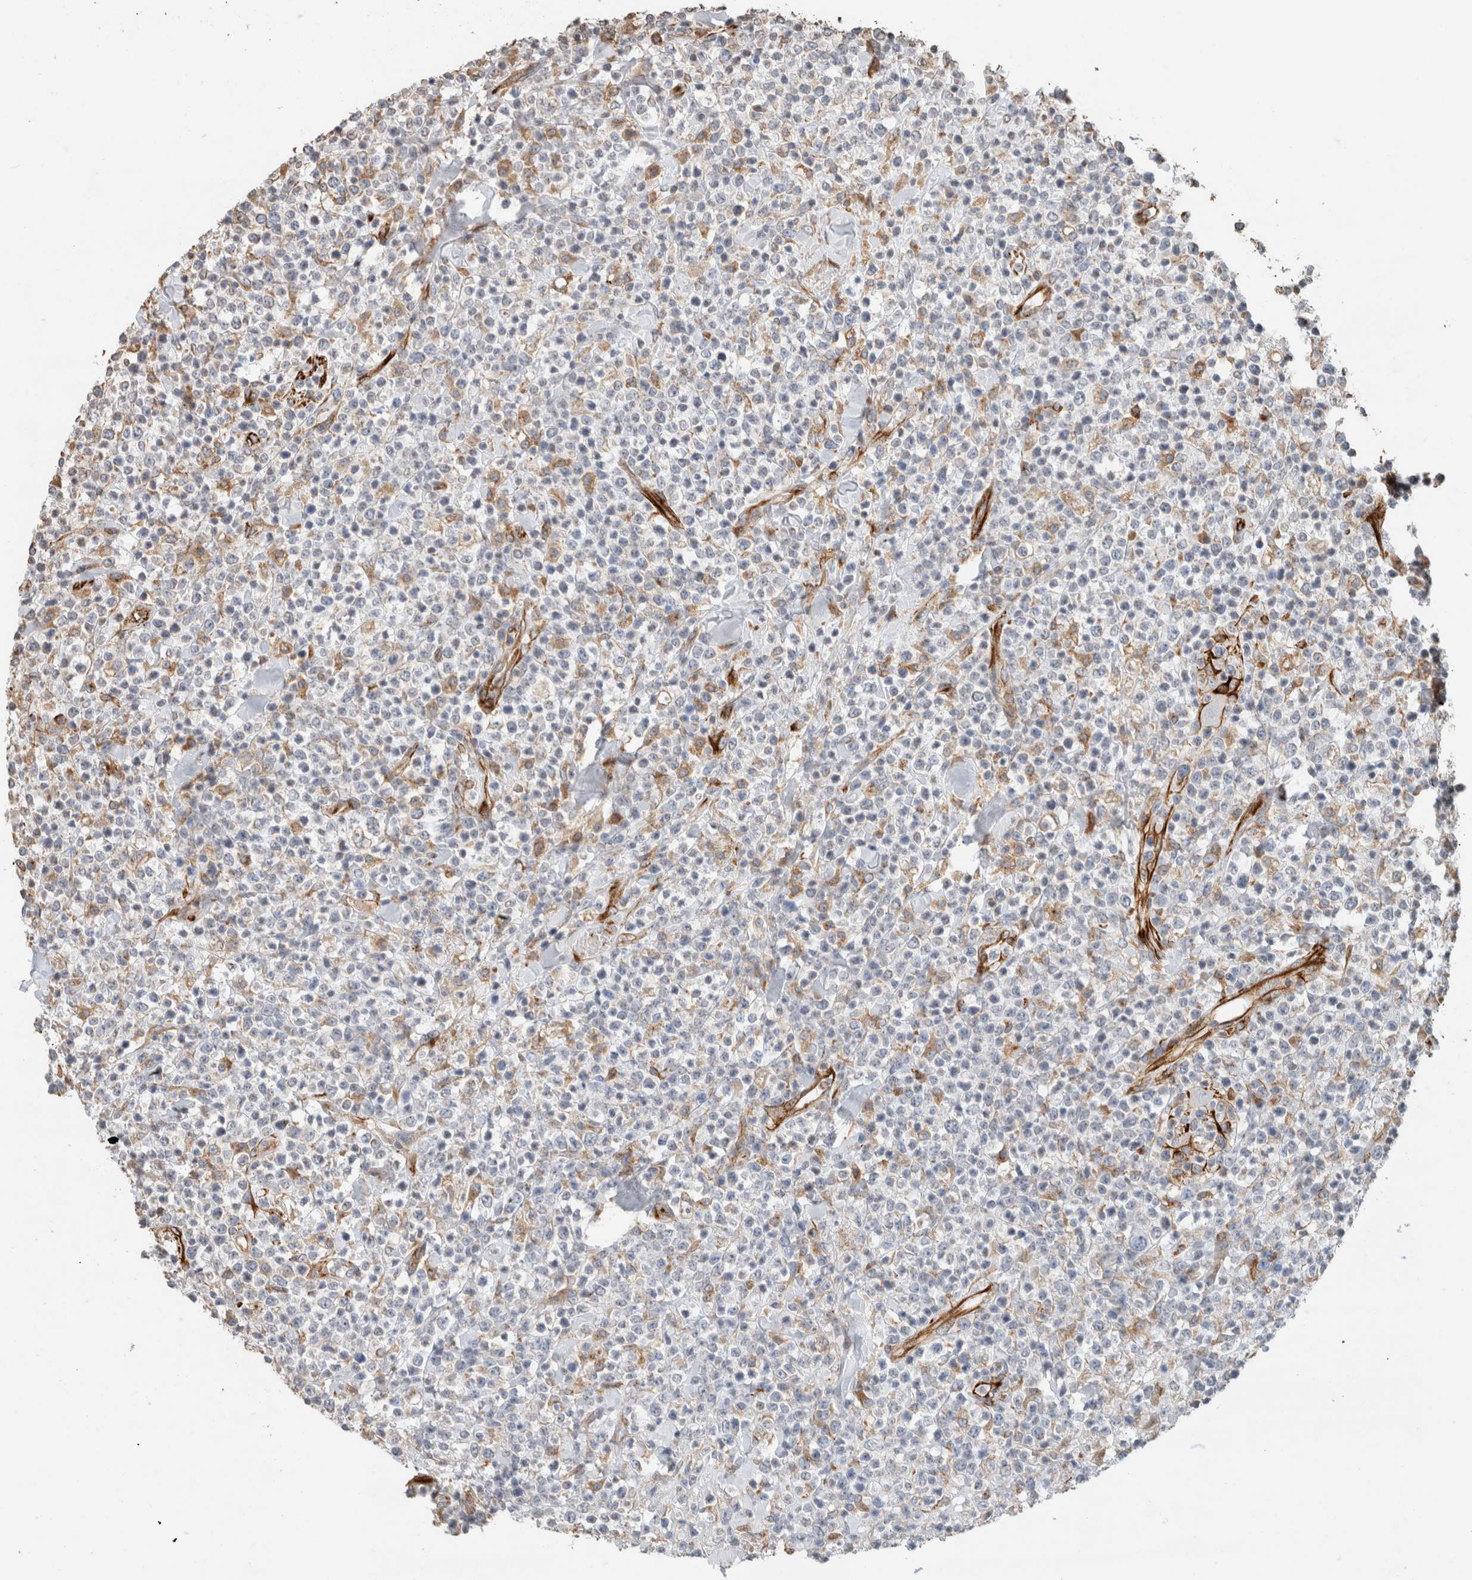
{"staining": {"intensity": "weak", "quantity": "<25%", "location": "cytoplasmic/membranous"}, "tissue": "lymphoma", "cell_type": "Tumor cells", "image_type": "cancer", "snomed": [{"axis": "morphology", "description": "Malignant lymphoma, non-Hodgkin's type, High grade"}, {"axis": "topography", "description": "Colon"}], "caption": "Tumor cells show no significant protein positivity in high-grade malignant lymphoma, non-Hodgkin's type.", "gene": "LY86", "patient": {"sex": "female", "age": 53}}